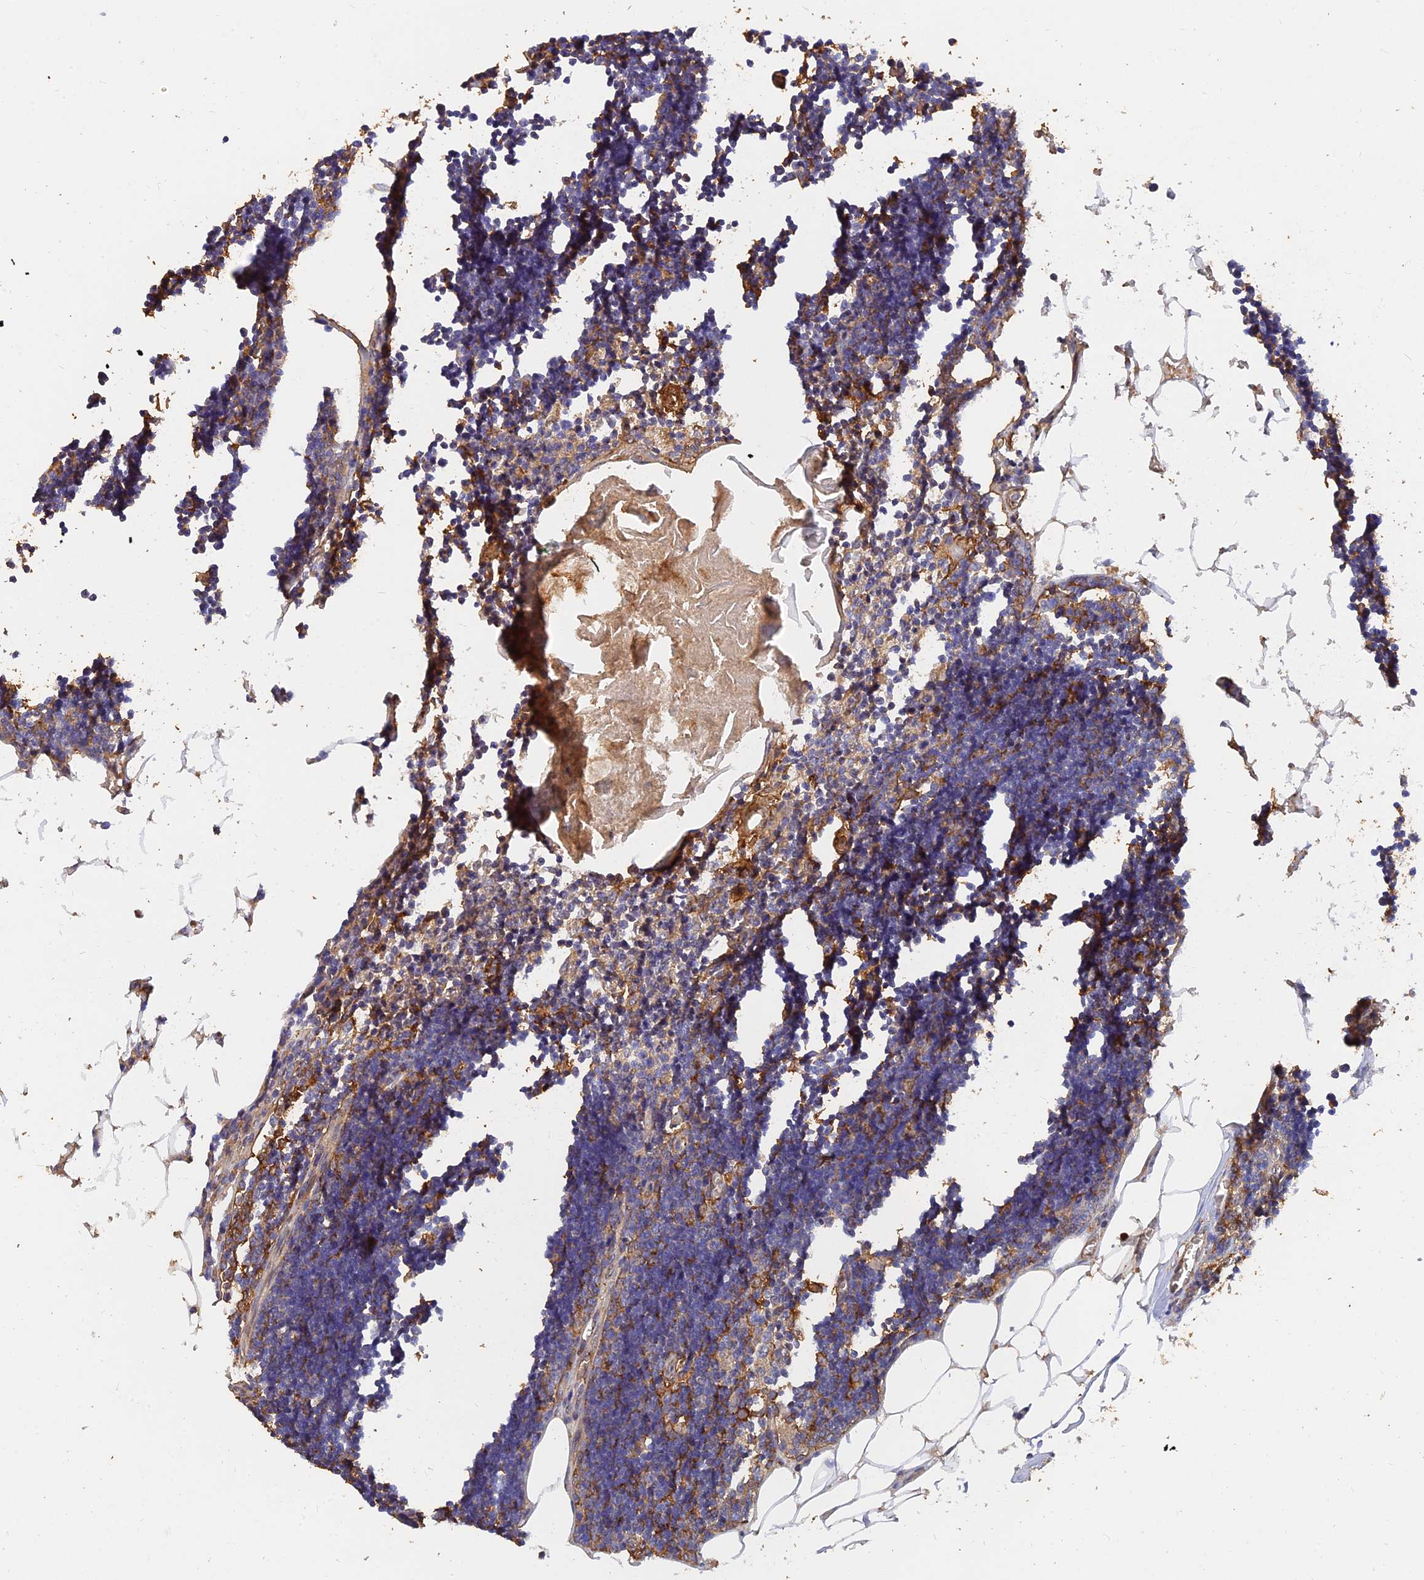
{"staining": {"intensity": "moderate", "quantity": "<25%", "location": "cytoplasmic/membranous"}, "tissue": "lymph node", "cell_type": "Non-germinal center cells", "image_type": "normal", "snomed": [{"axis": "morphology", "description": "Normal tissue, NOS"}, {"axis": "topography", "description": "Lymph node"}], "caption": "Lymph node stained for a protein (brown) displays moderate cytoplasmic/membranous positive staining in approximately <25% of non-germinal center cells.", "gene": "SLC38A11", "patient": {"sex": "male", "age": 33}}